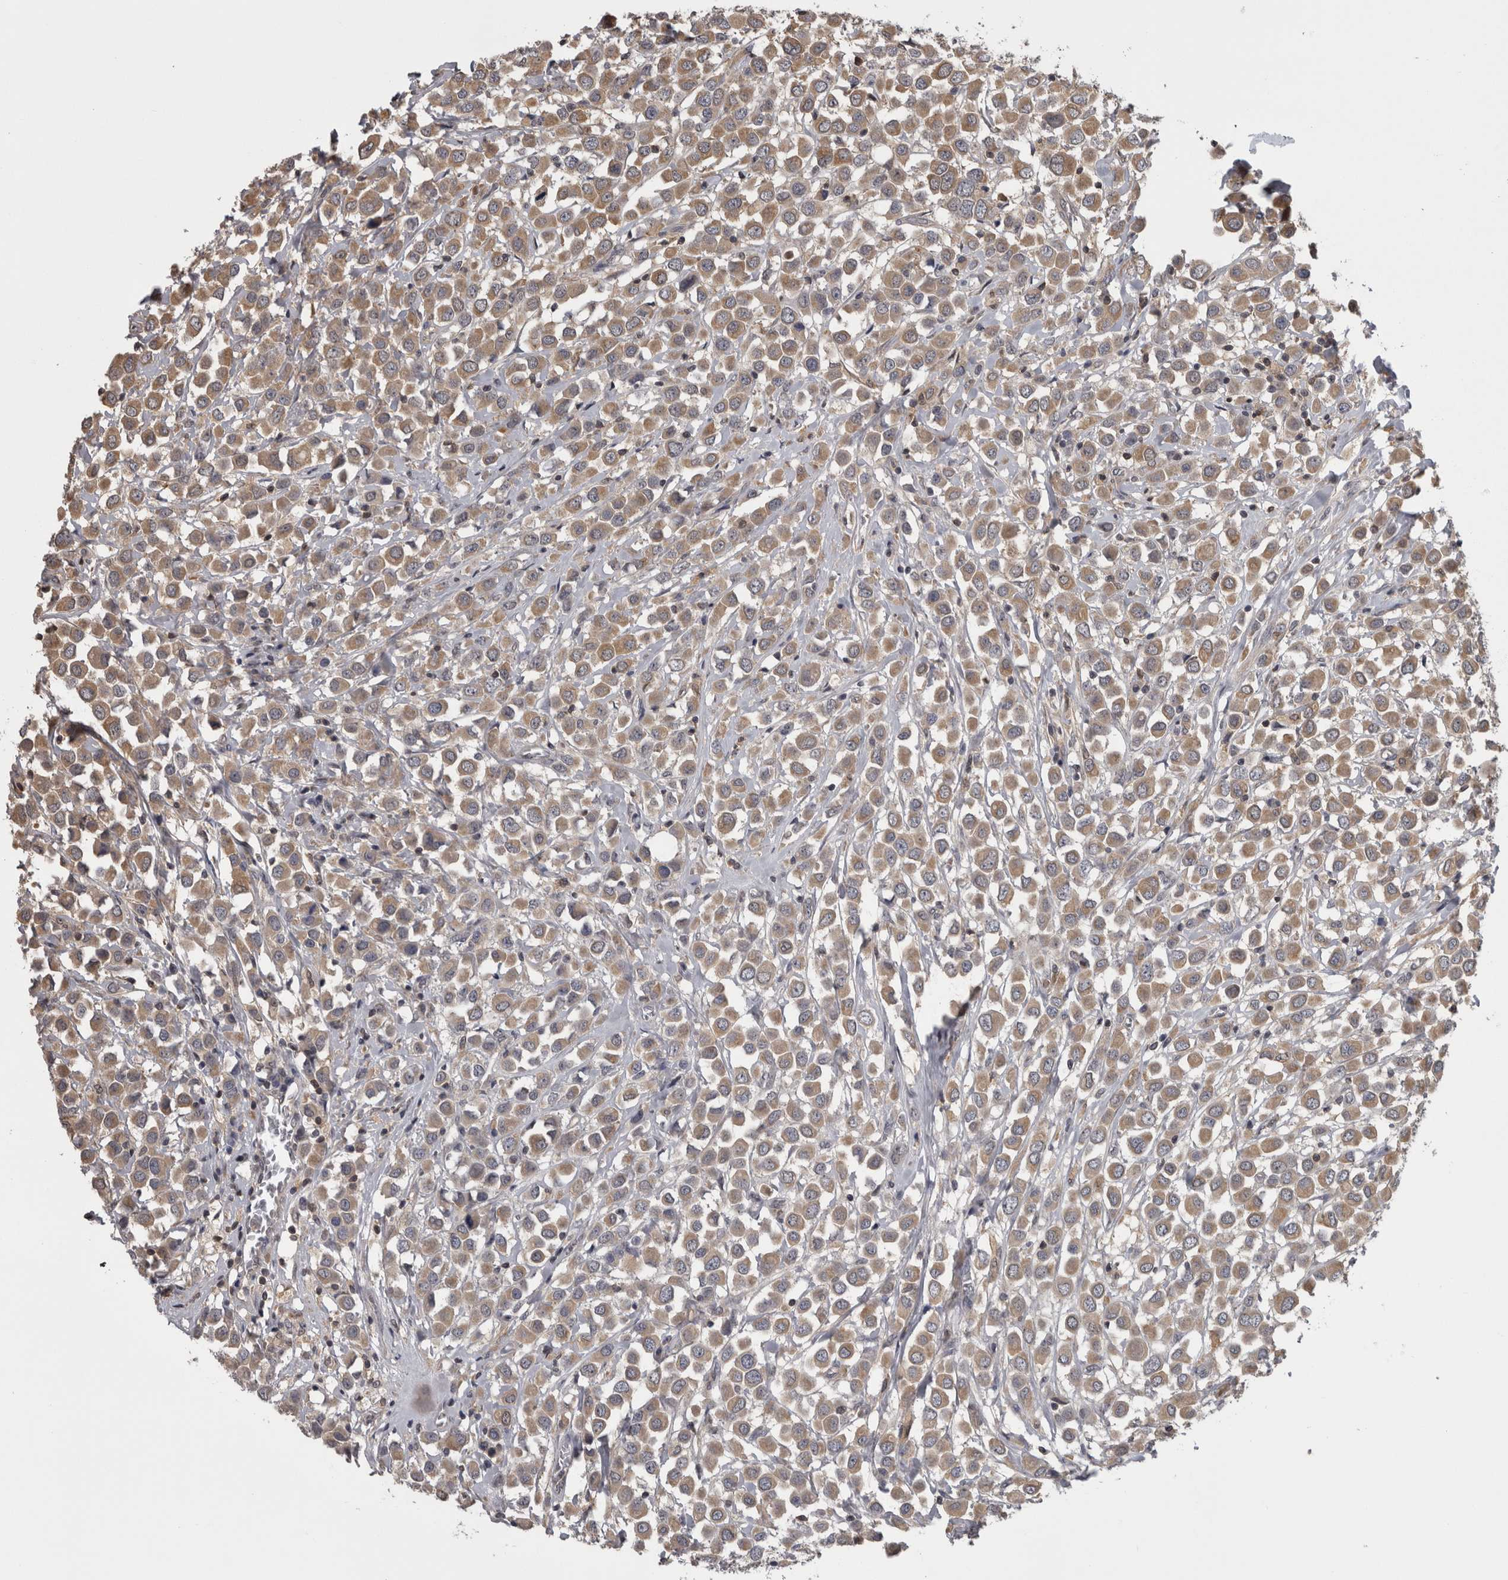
{"staining": {"intensity": "moderate", "quantity": ">75%", "location": "cytoplasmic/membranous"}, "tissue": "breast cancer", "cell_type": "Tumor cells", "image_type": "cancer", "snomed": [{"axis": "morphology", "description": "Duct carcinoma"}, {"axis": "topography", "description": "Breast"}], "caption": "DAB immunohistochemical staining of human invasive ductal carcinoma (breast) reveals moderate cytoplasmic/membranous protein expression in about >75% of tumor cells. Using DAB (3,3'-diaminobenzidine) (brown) and hematoxylin (blue) stains, captured at high magnification using brightfield microscopy.", "gene": "APRT", "patient": {"sex": "female", "age": 61}}